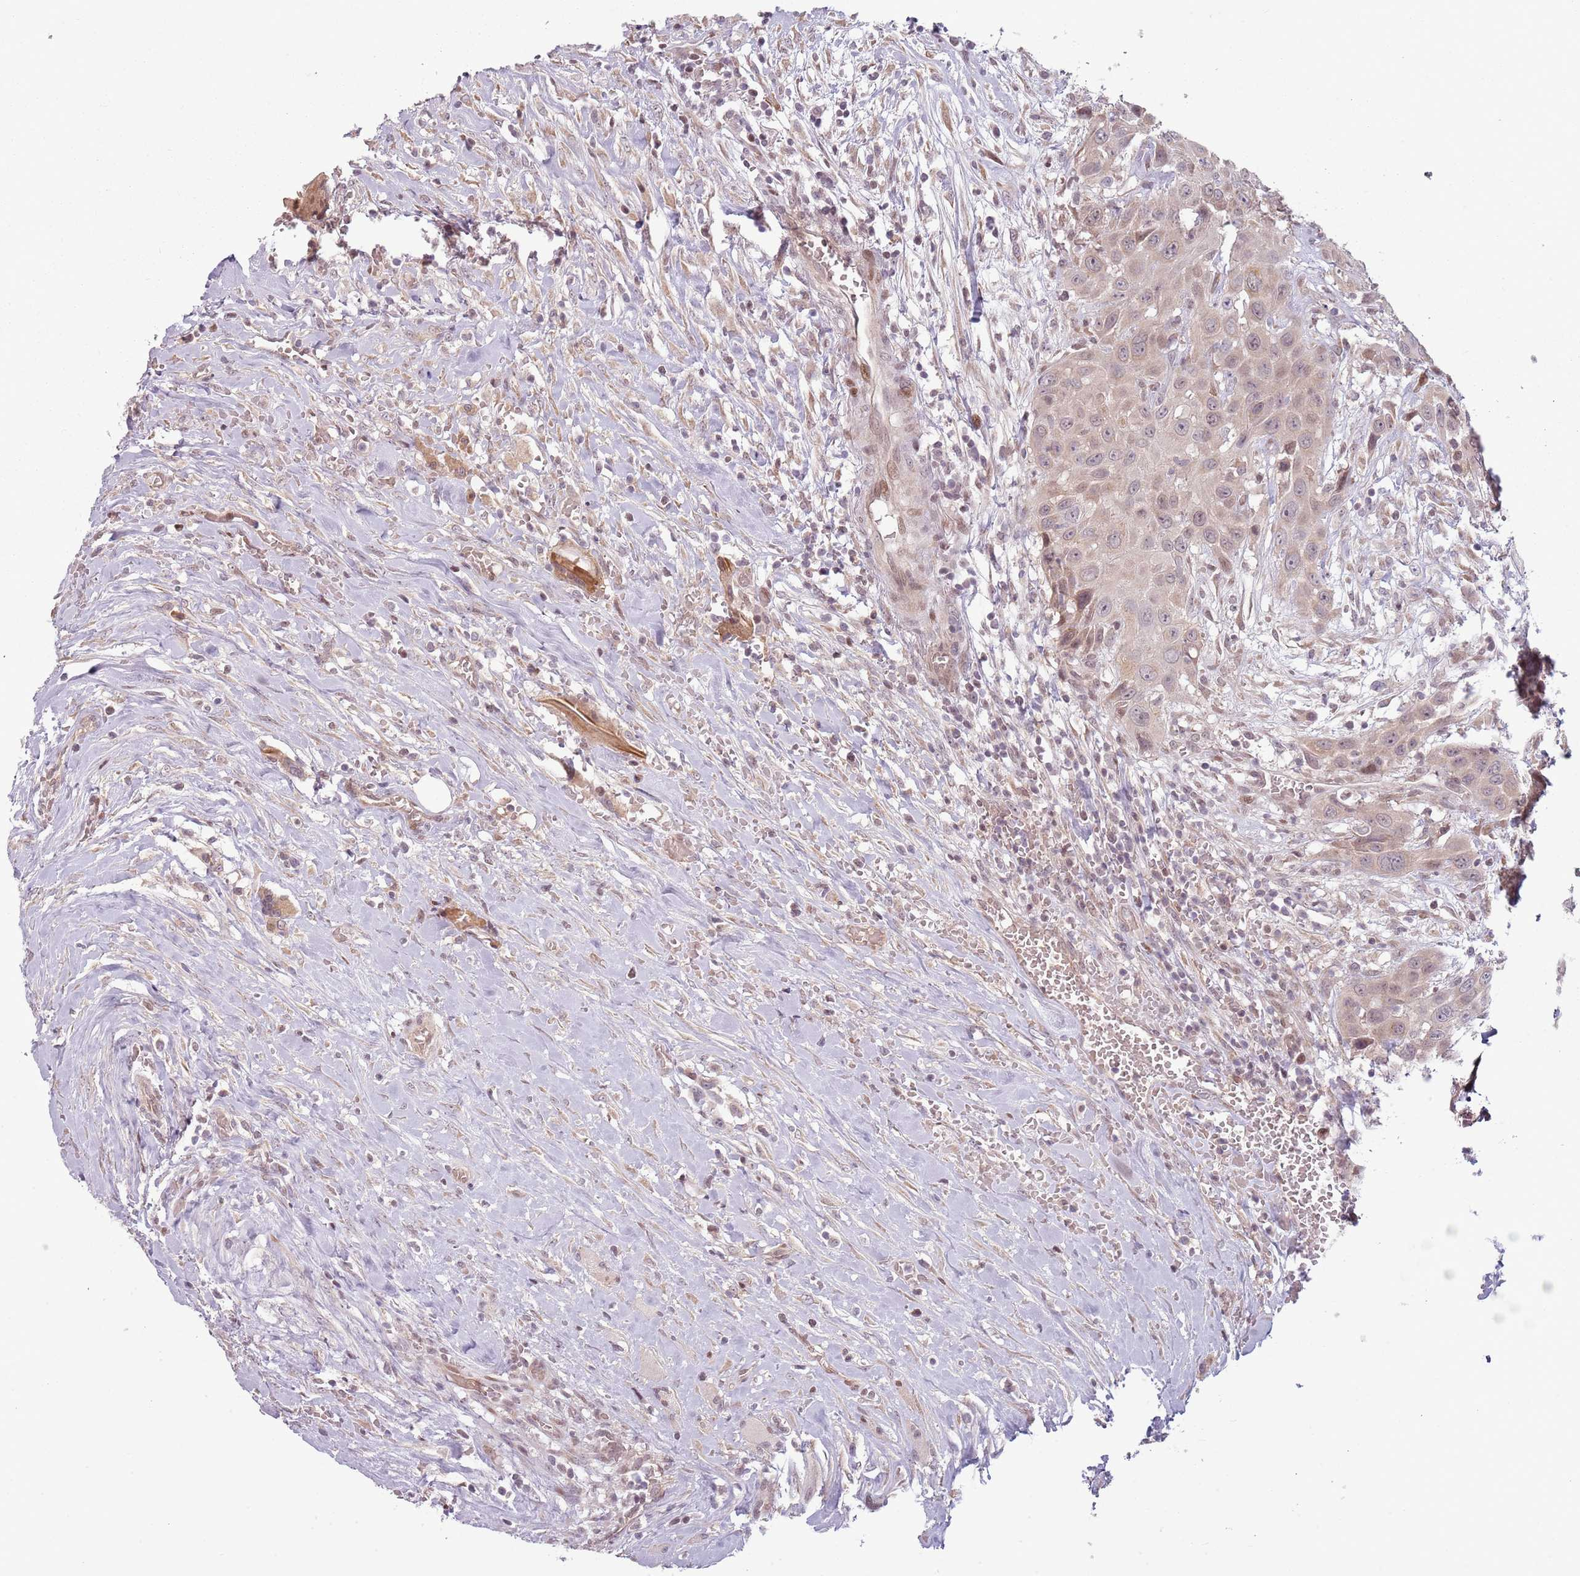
{"staining": {"intensity": "weak", "quantity": ">75%", "location": "cytoplasmic/membranous"}, "tissue": "head and neck cancer", "cell_type": "Tumor cells", "image_type": "cancer", "snomed": [{"axis": "morphology", "description": "Squamous cell carcinoma, NOS"}, {"axis": "topography", "description": "Head-Neck"}], "caption": "Weak cytoplasmic/membranous positivity is present in about >75% of tumor cells in head and neck squamous cell carcinoma. The staining was performed using DAB (3,3'-diaminobenzidine) to visualize the protein expression in brown, while the nuclei were stained in blue with hematoxylin (Magnification: 20x).", "gene": "ADGRG1", "patient": {"sex": "male", "age": 81}}